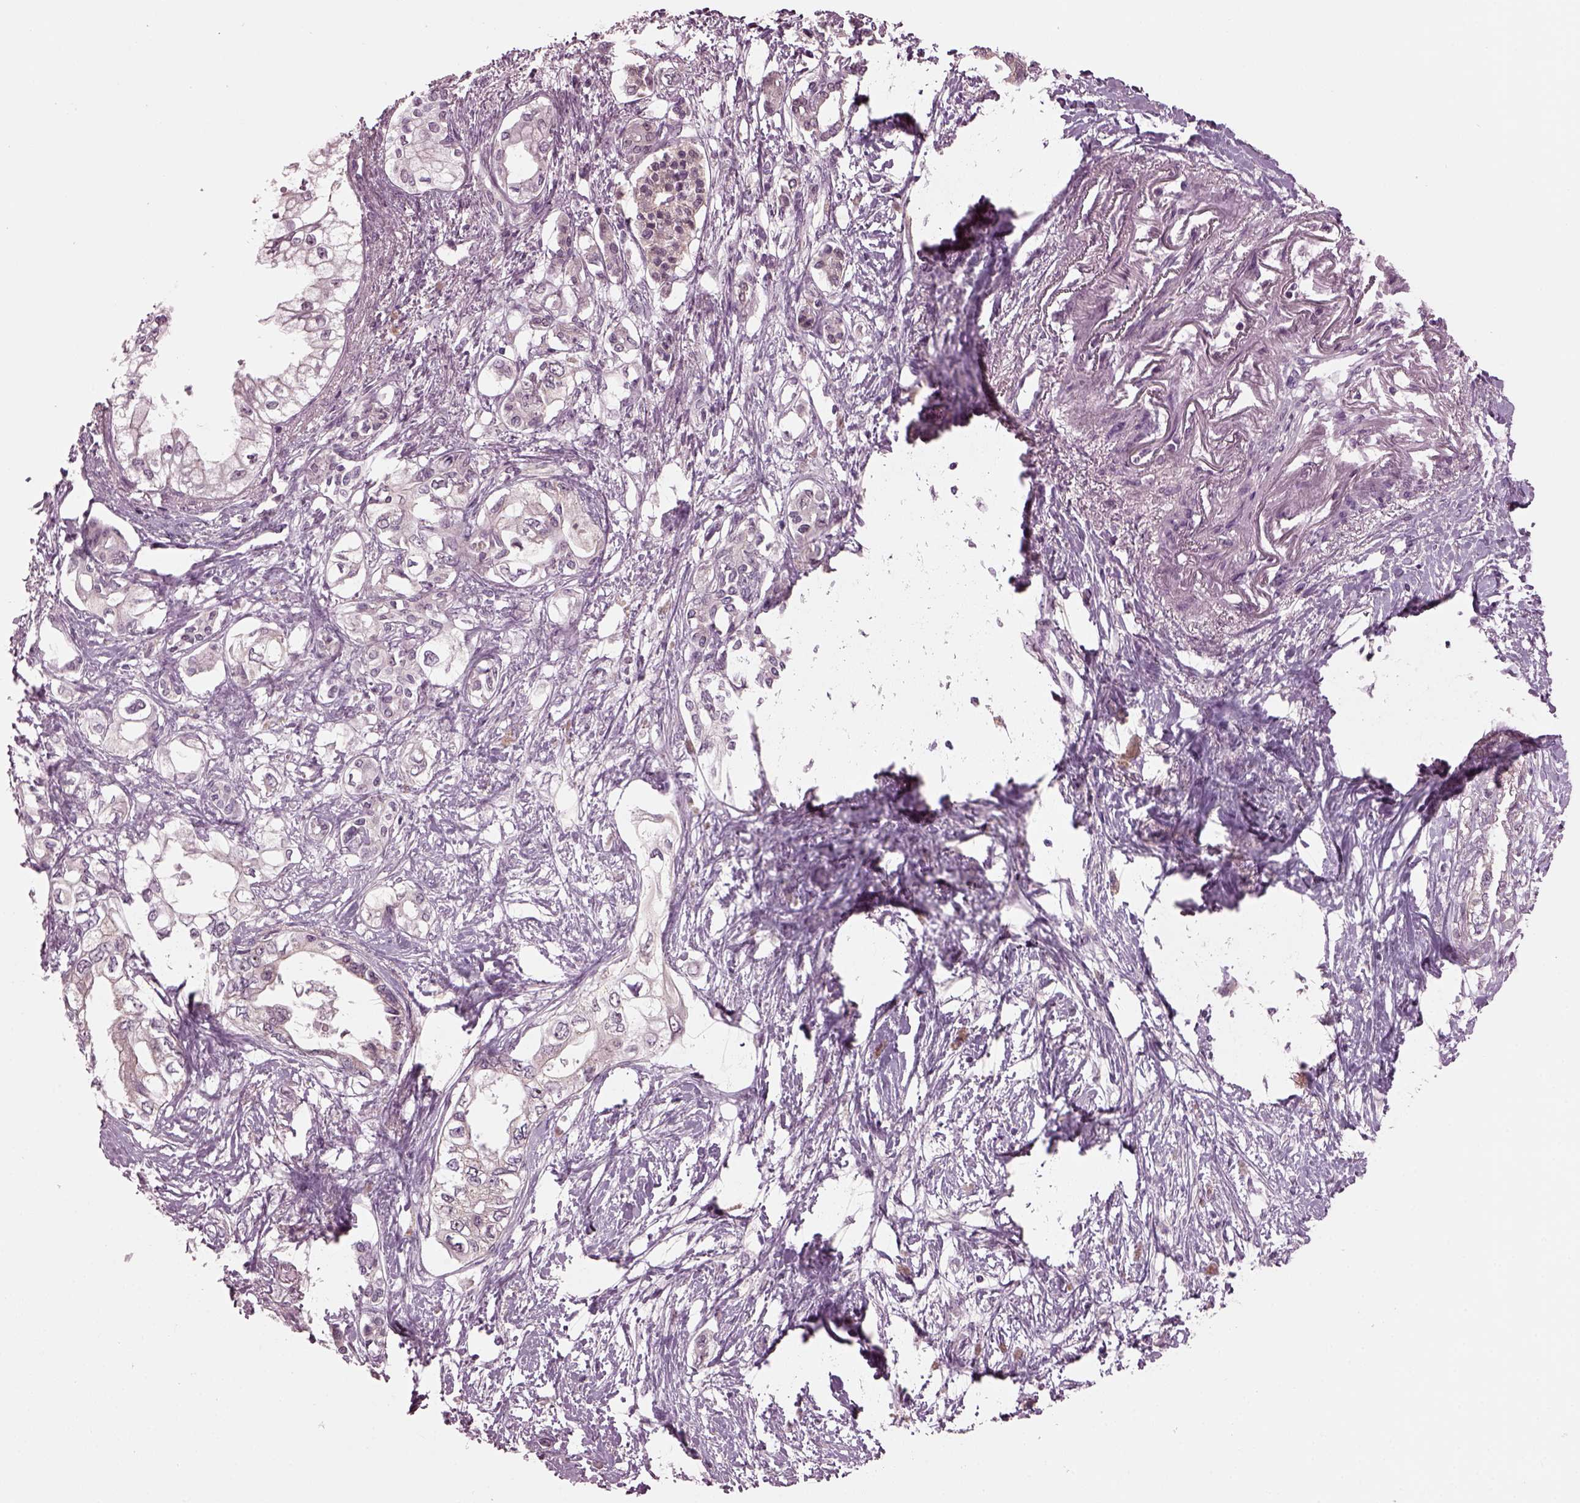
{"staining": {"intensity": "negative", "quantity": "none", "location": "none"}, "tissue": "pancreatic cancer", "cell_type": "Tumor cells", "image_type": "cancer", "snomed": [{"axis": "morphology", "description": "Adenocarcinoma, NOS"}, {"axis": "topography", "description": "Pancreas"}], "caption": "Pancreatic cancer (adenocarcinoma) stained for a protein using immunohistochemistry (IHC) reveals no expression tumor cells.", "gene": "CLCN4", "patient": {"sex": "female", "age": 63}}